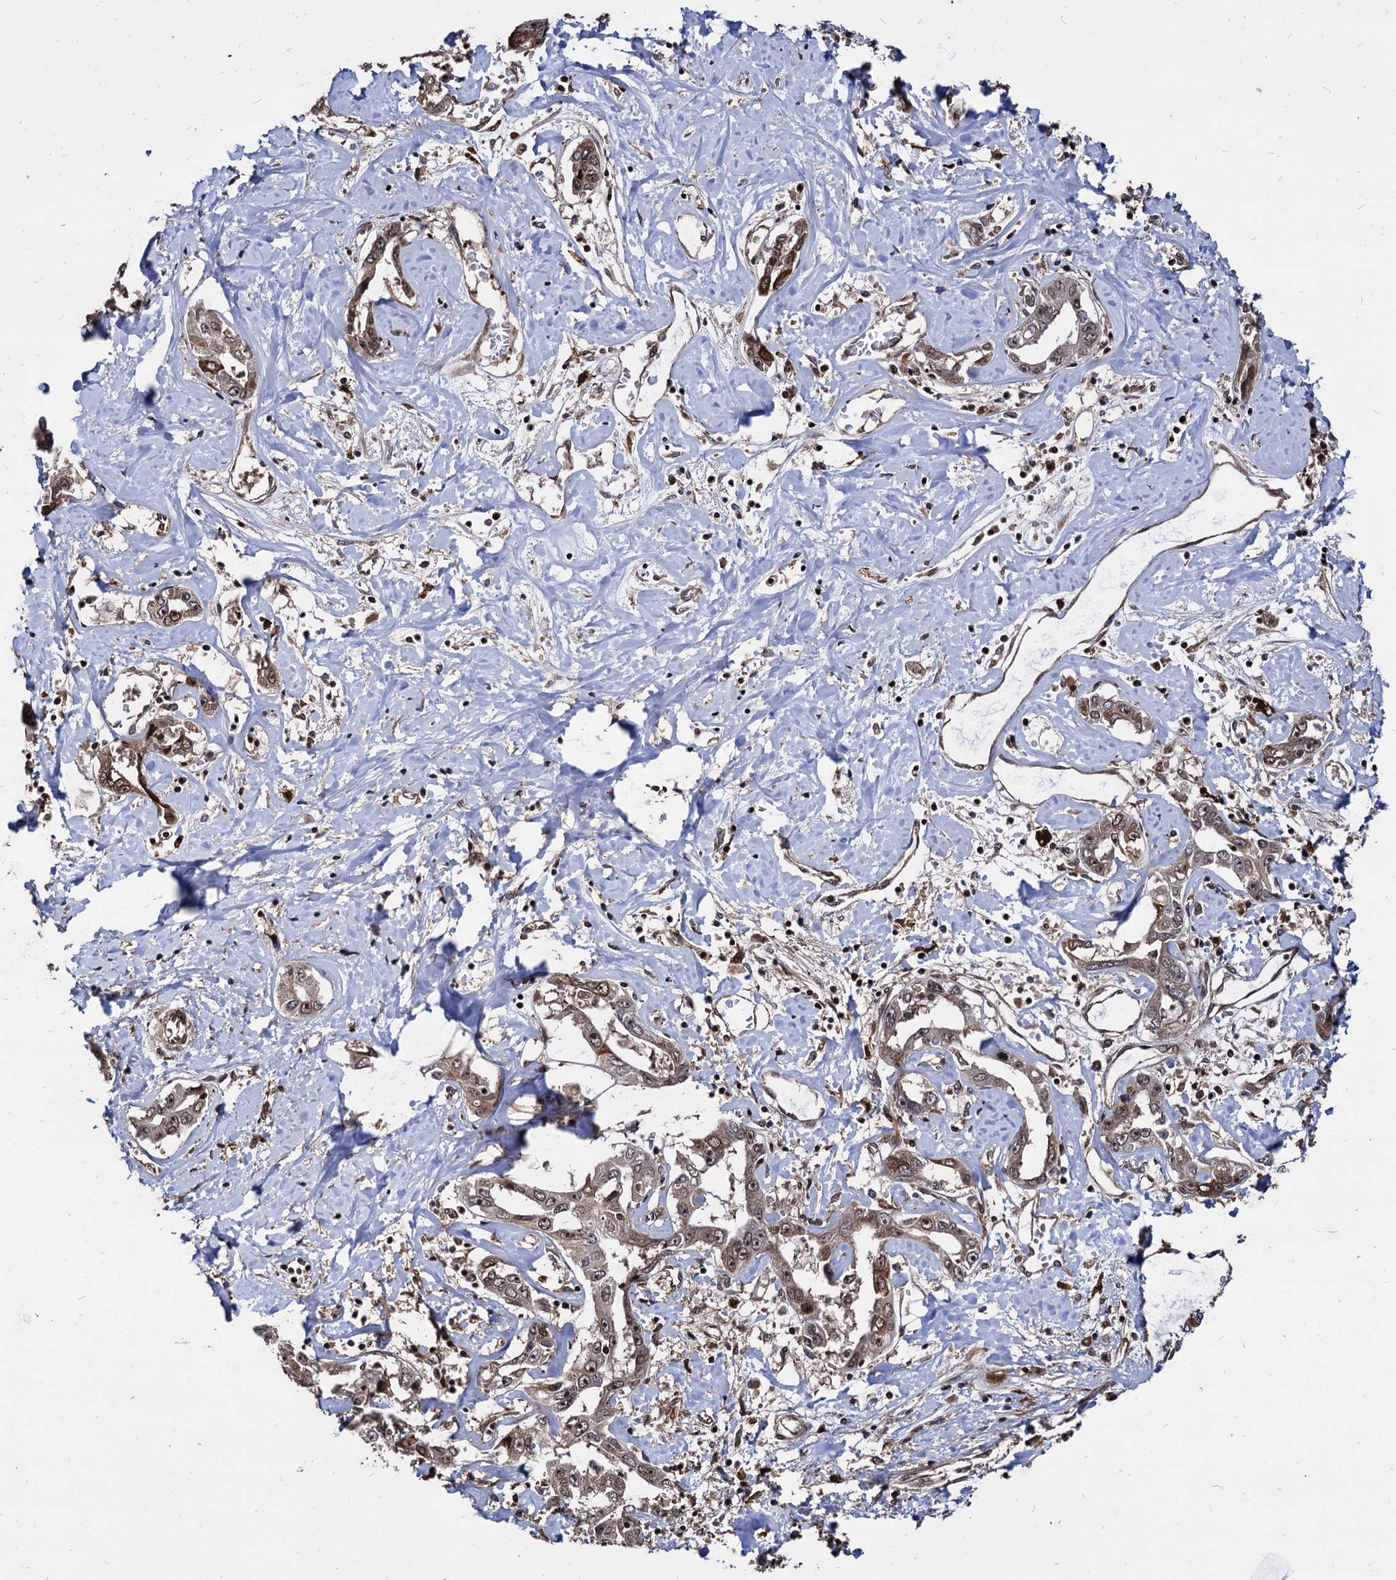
{"staining": {"intensity": "moderate", "quantity": "25%-75%", "location": "cytoplasmic/membranous,nuclear"}, "tissue": "liver cancer", "cell_type": "Tumor cells", "image_type": "cancer", "snomed": [{"axis": "morphology", "description": "Cholangiocarcinoma"}, {"axis": "topography", "description": "Liver"}], "caption": "IHC of human cholangiocarcinoma (liver) exhibits medium levels of moderate cytoplasmic/membranous and nuclear positivity in approximately 25%-75% of tumor cells.", "gene": "ANKRD12", "patient": {"sex": "male", "age": 59}}